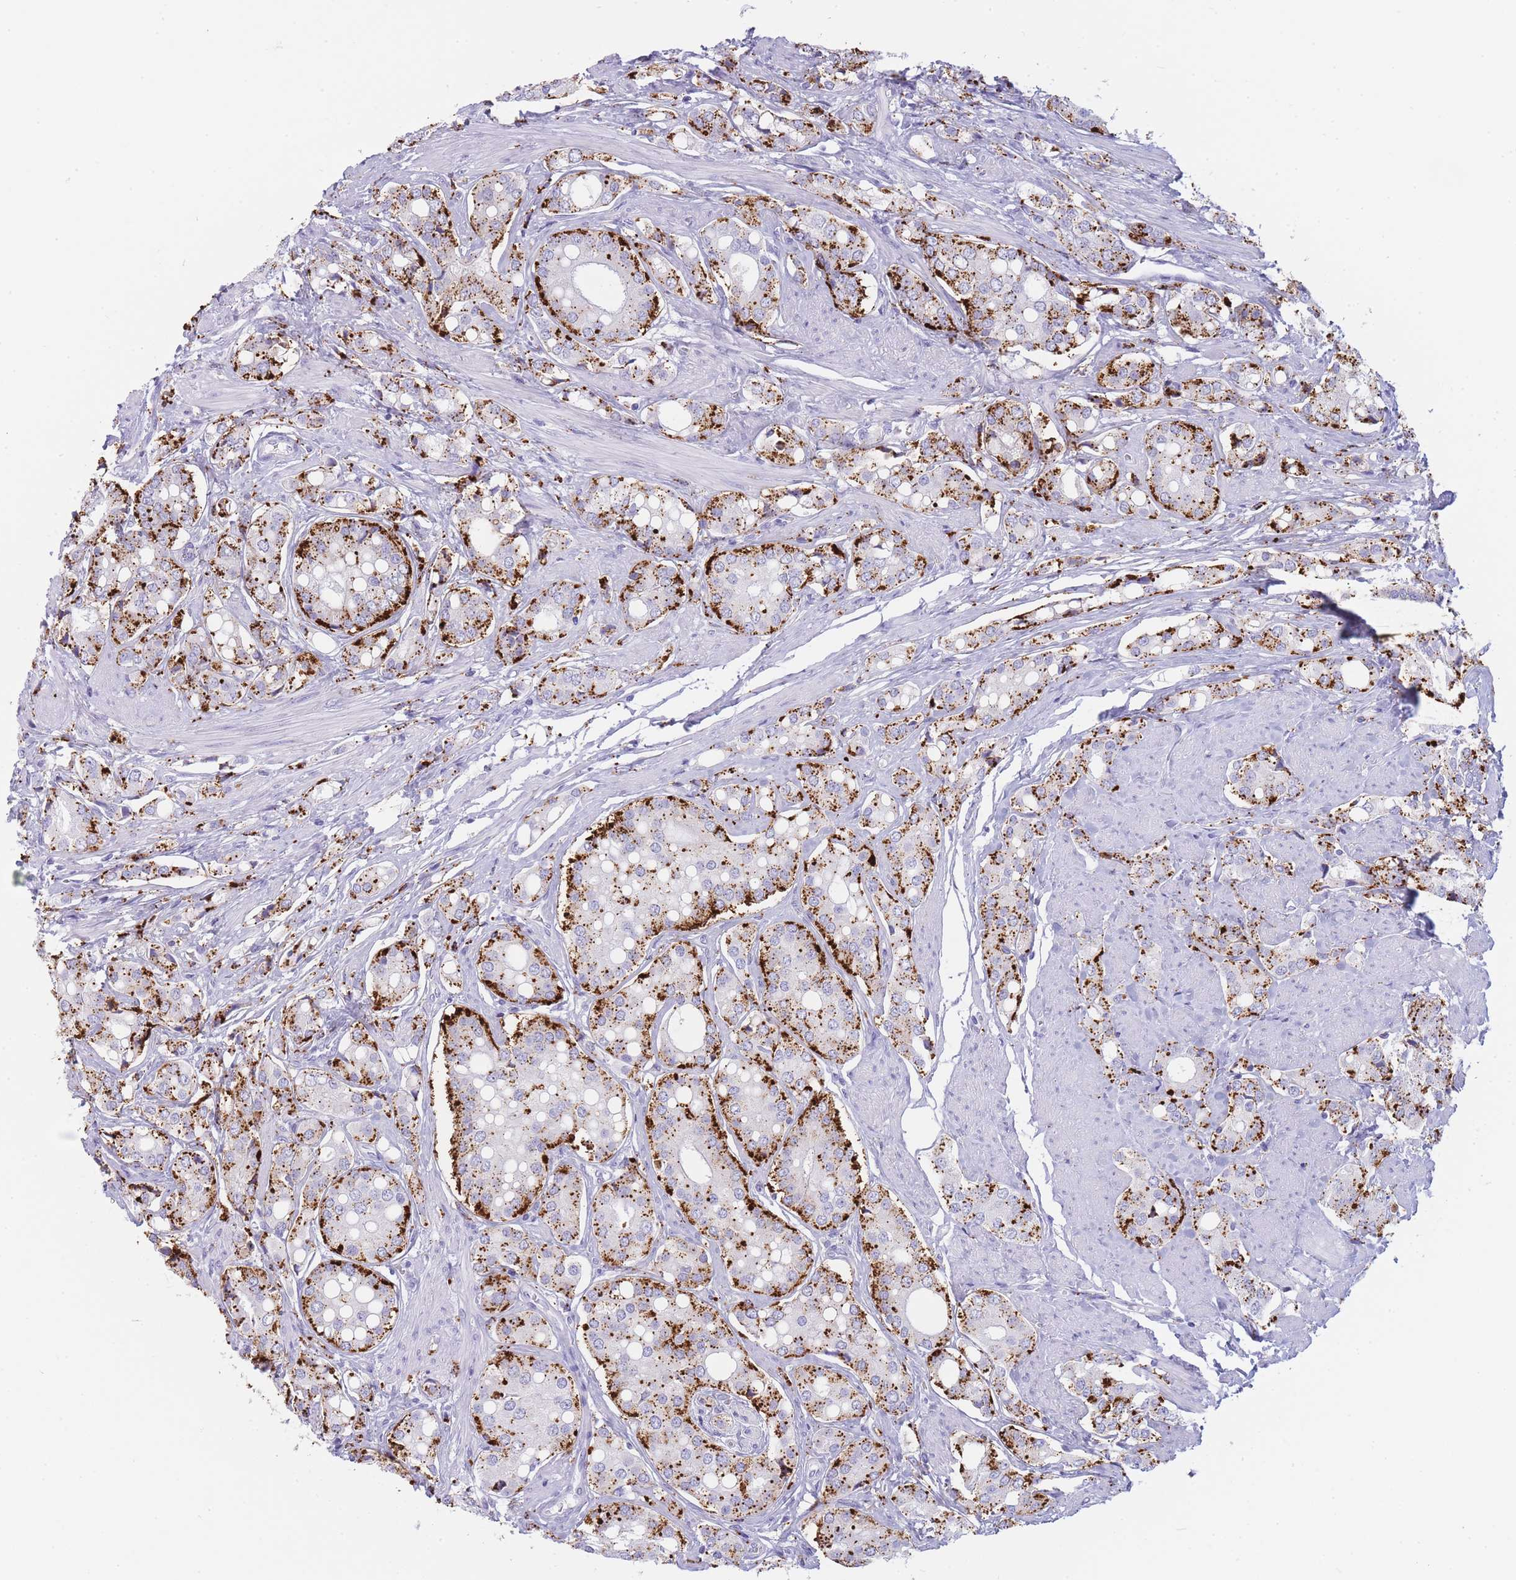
{"staining": {"intensity": "strong", "quantity": ">75%", "location": "cytoplasmic/membranous"}, "tissue": "prostate cancer", "cell_type": "Tumor cells", "image_type": "cancer", "snomed": [{"axis": "morphology", "description": "Adenocarcinoma, High grade"}, {"axis": "topography", "description": "Prostate"}], "caption": "Immunohistochemical staining of high-grade adenocarcinoma (prostate) exhibits high levels of strong cytoplasmic/membranous staining in about >75% of tumor cells.", "gene": "GAA", "patient": {"sex": "male", "age": 71}}